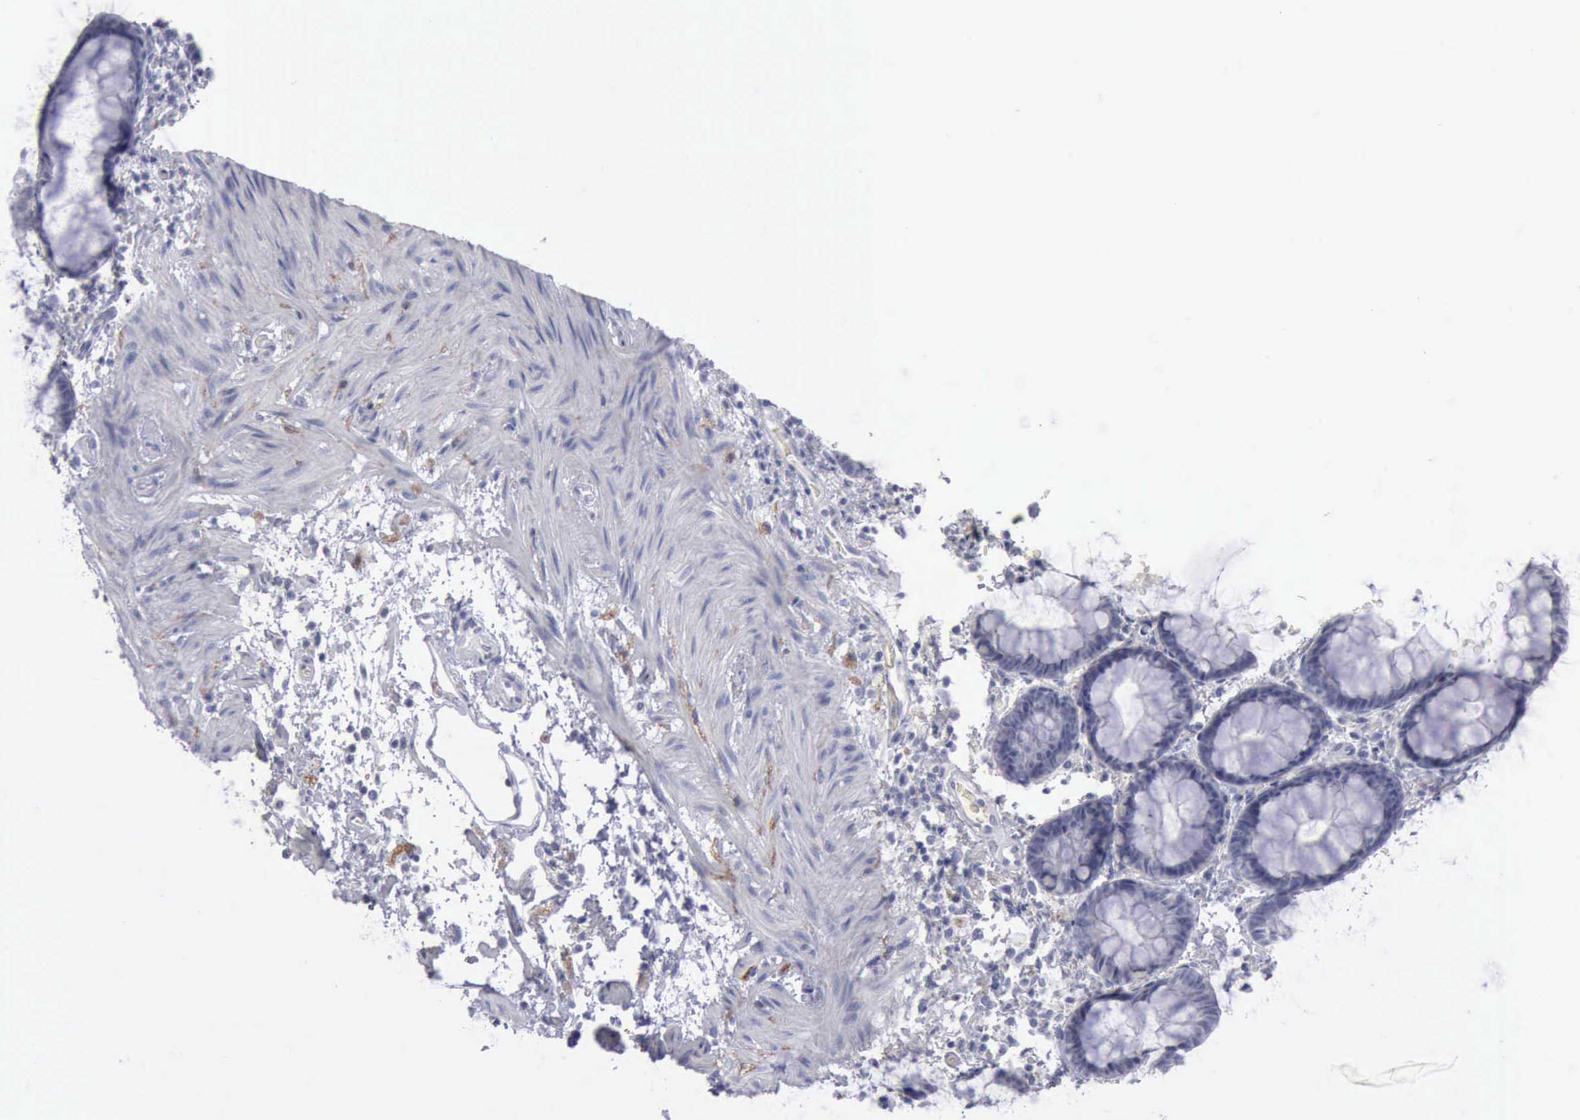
{"staining": {"intensity": "negative", "quantity": "none", "location": "none"}, "tissue": "rectum", "cell_type": "Glandular cells", "image_type": "normal", "snomed": [{"axis": "morphology", "description": "Normal tissue, NOS"}, {"axis": "topography", "description": "Rectum"}], "caption": "This is an IHC photomicrograph of unremarkable human rectum. There is no positivity in glandular cells.", "gene": "CDH2", "patient": {"sex": "male", "age": 92}}